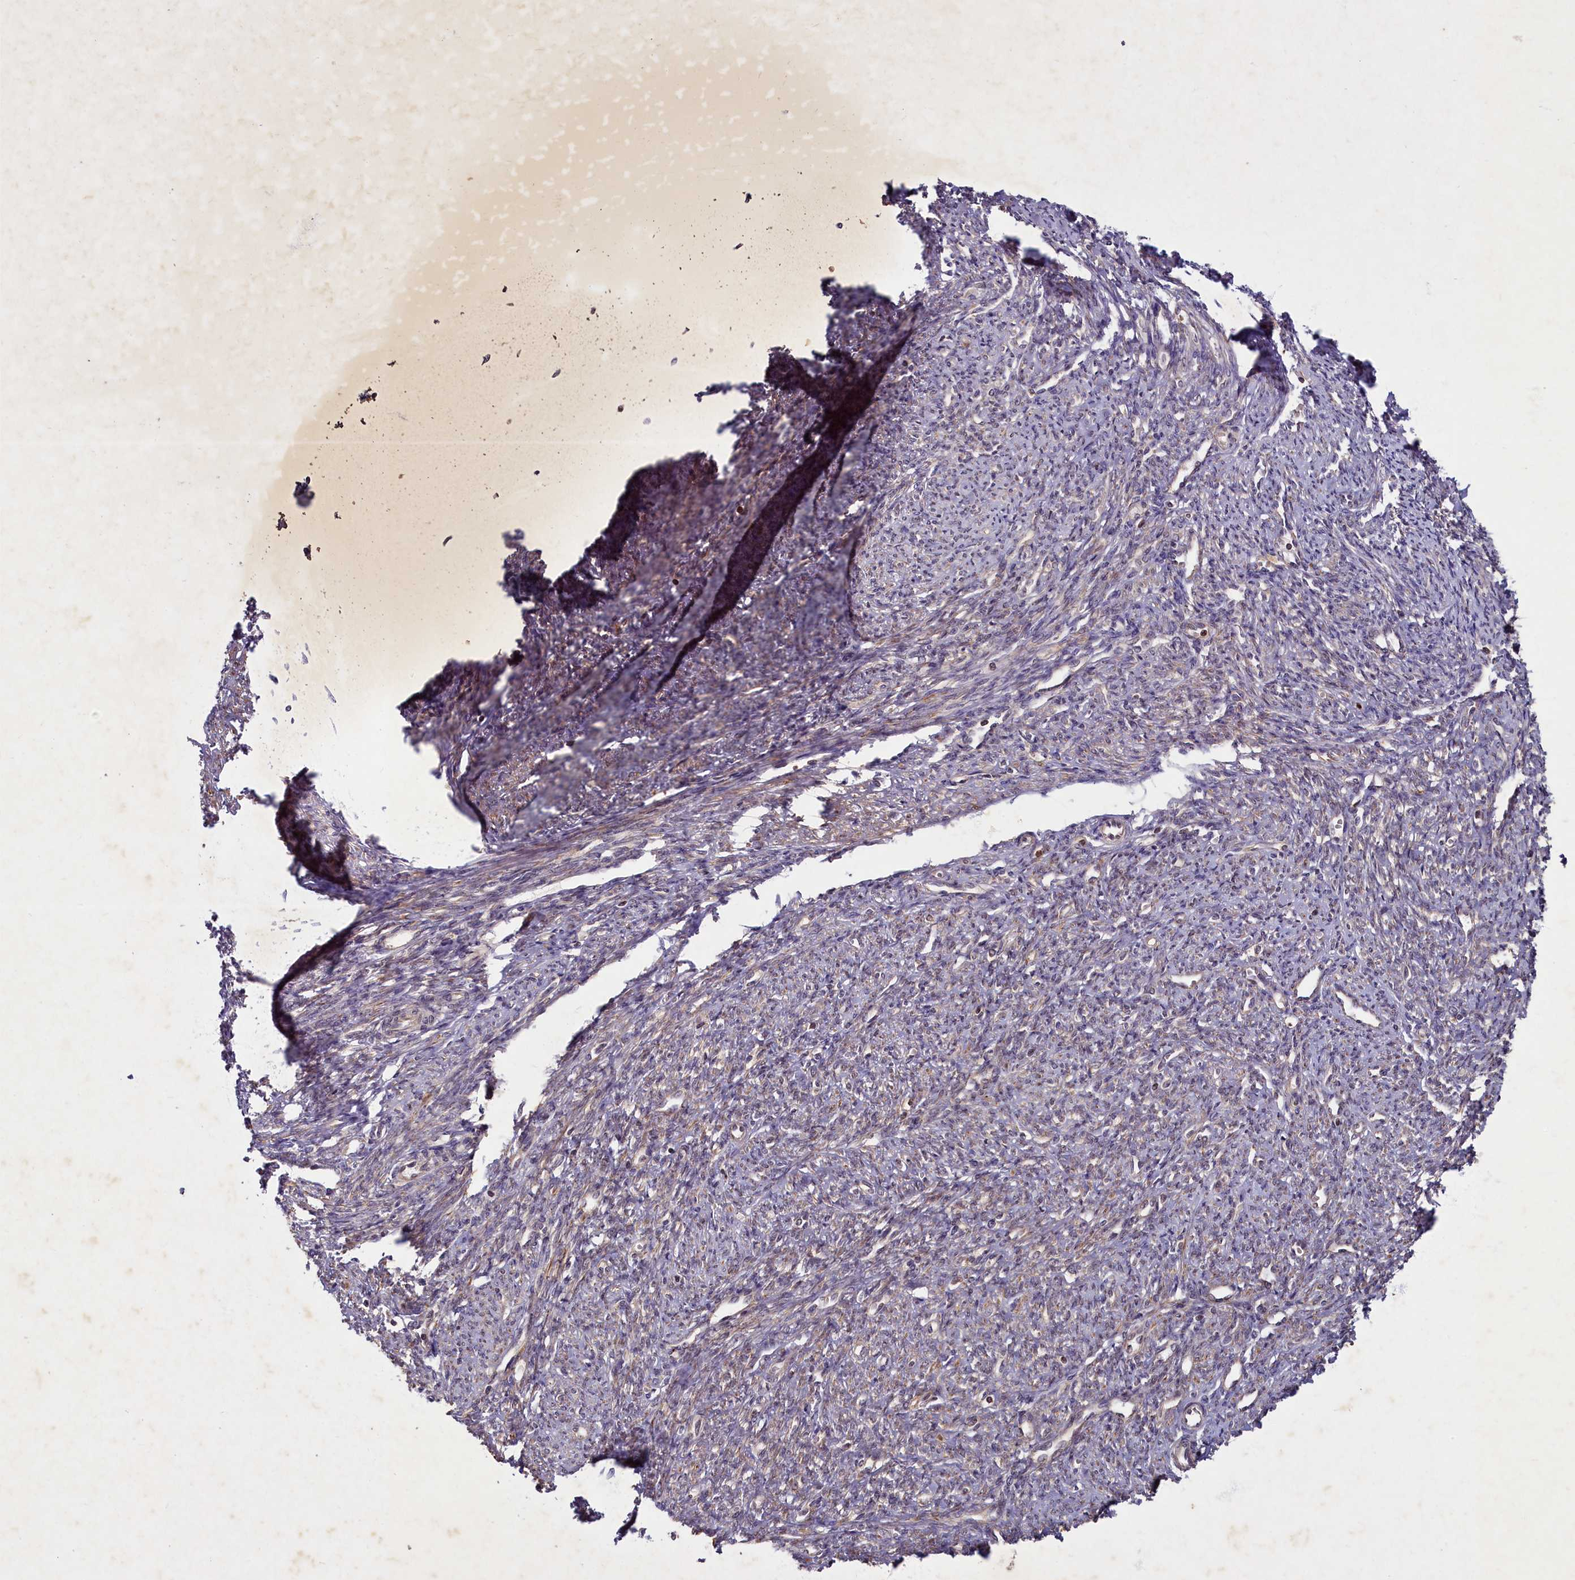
{"staining": {"intensity": "moderate", "quantity": "25%-75%", "location": "cytoplasmic/membranous"}, "tissue": "smooth muscle", "cell_type": "Smooth muscle cells", "image_type": "normal", "snomed": [{"axis": "morphology", "description": "Normal tissue, NOS"}, {"axis": "topography", "description": "Smooth muscle"}, {"axis": "topography", "description": "Uterus"}], "caption": "A histopathology image of smooth muscle stained for a protein shows moderate cytoplasmic/membranous brown staining in smooth muscle cells.", "gene": "SLC11A2", "patient": {"sex": "female", "age": 59}}